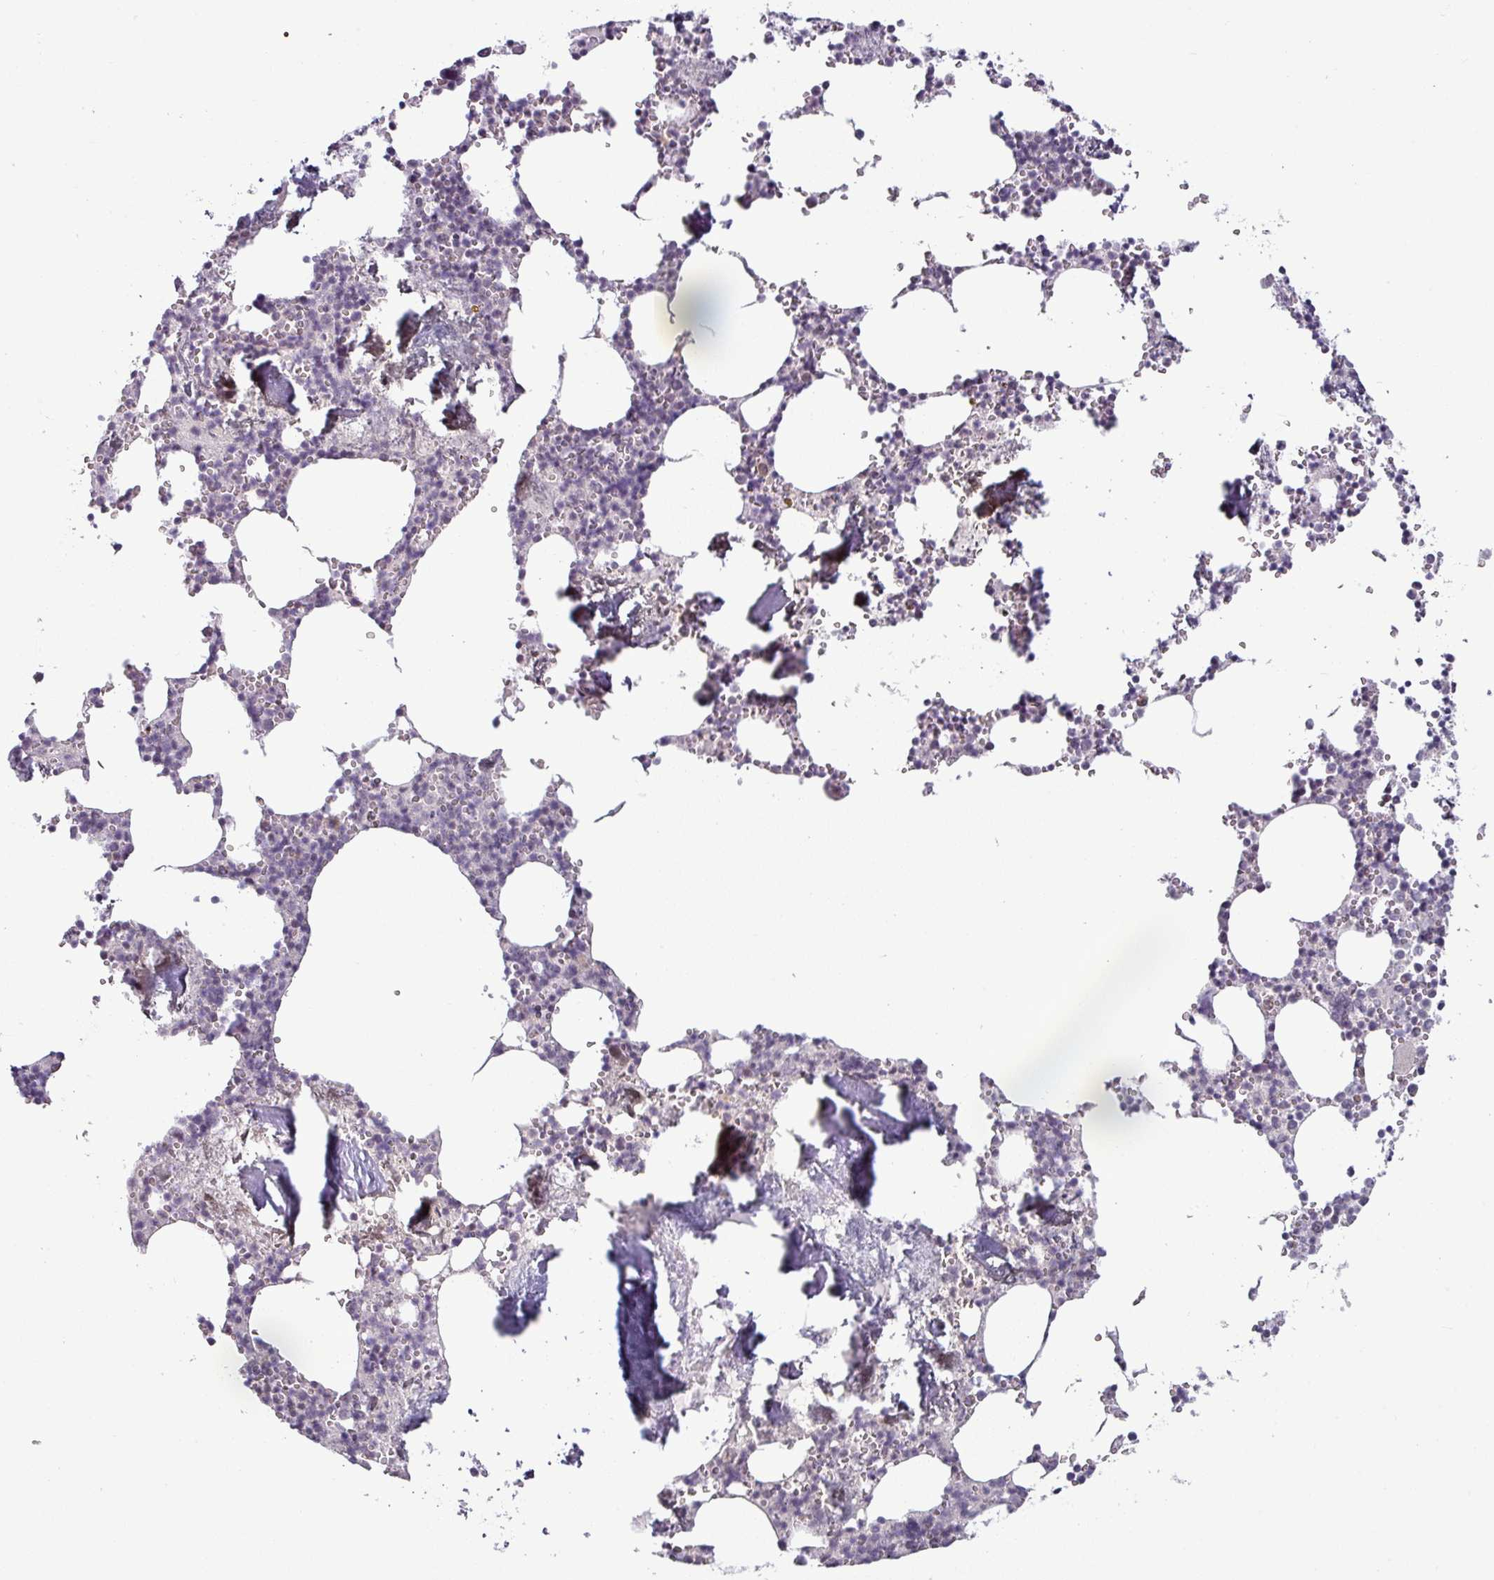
{"staining": {"intensity": "negative", "quantity": "none", "location": "none"}, "tissue": "bone marrow", "cell_type": "Hematopoietic cells", "image_type": "normal", "snomed": [{"axis": "morphology", "description": "Normal tissue, NOS"}, {"axis": "topography", "description": "Bone marrow"}], "caption": "DAB immunohistochemical staining of benign human bone marrow shows no significant staining in hematopoietic cells.", "gene": "OR52D1", "patient": {"sex": "male", "age": 54}}